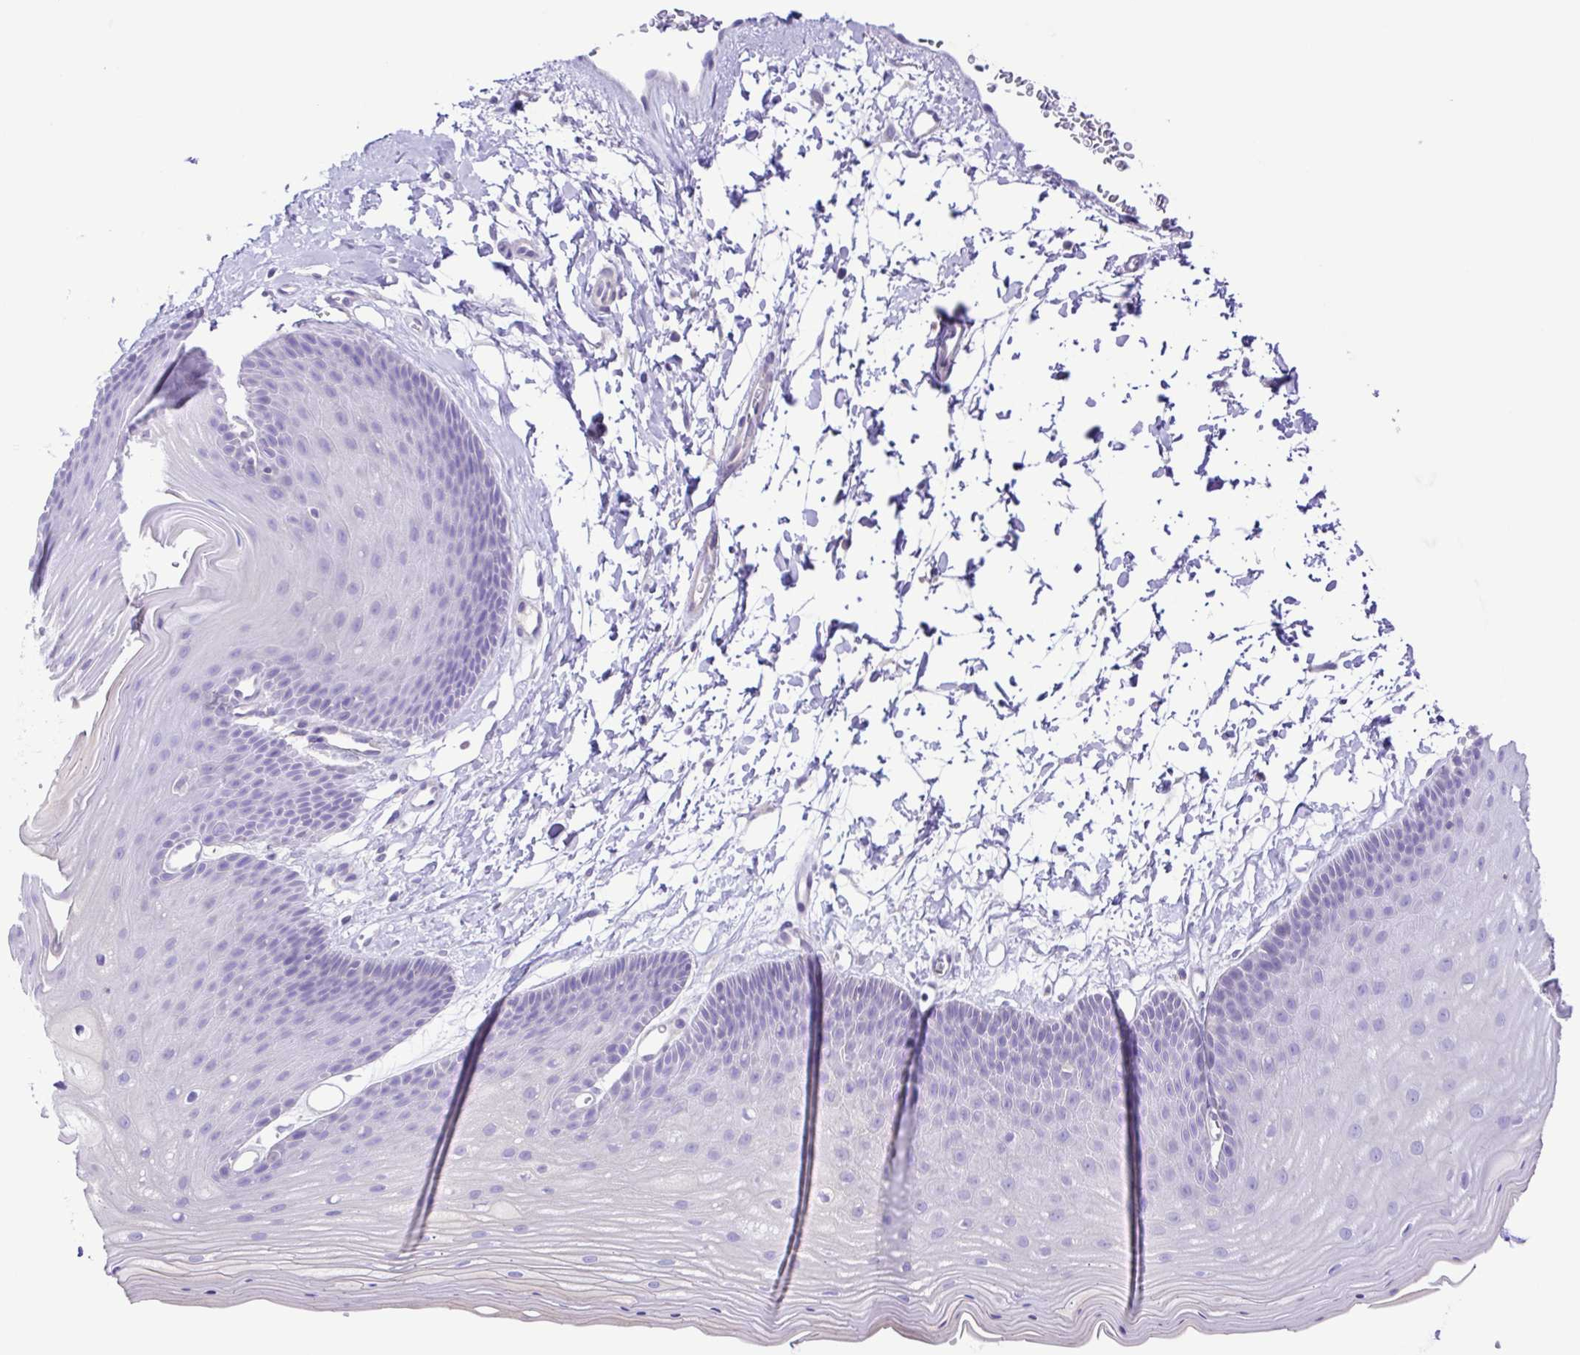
{"staining": {"intensity": "negative", "quantity": "none", "location": "none"}, "tissue": "skin", "cell_type": "Epidermal cells", "image_type": "normal", "snomed": [{"axis": "morphology", "description": "Normal tissue, NOS"}, {"axis": "topography", "description": "Anal"}], "caption": "The image demonstrates no significant staining in epidermal cells of skin.", "gene": "ISM2", "patient": {"sex": "male", "age": 53}}